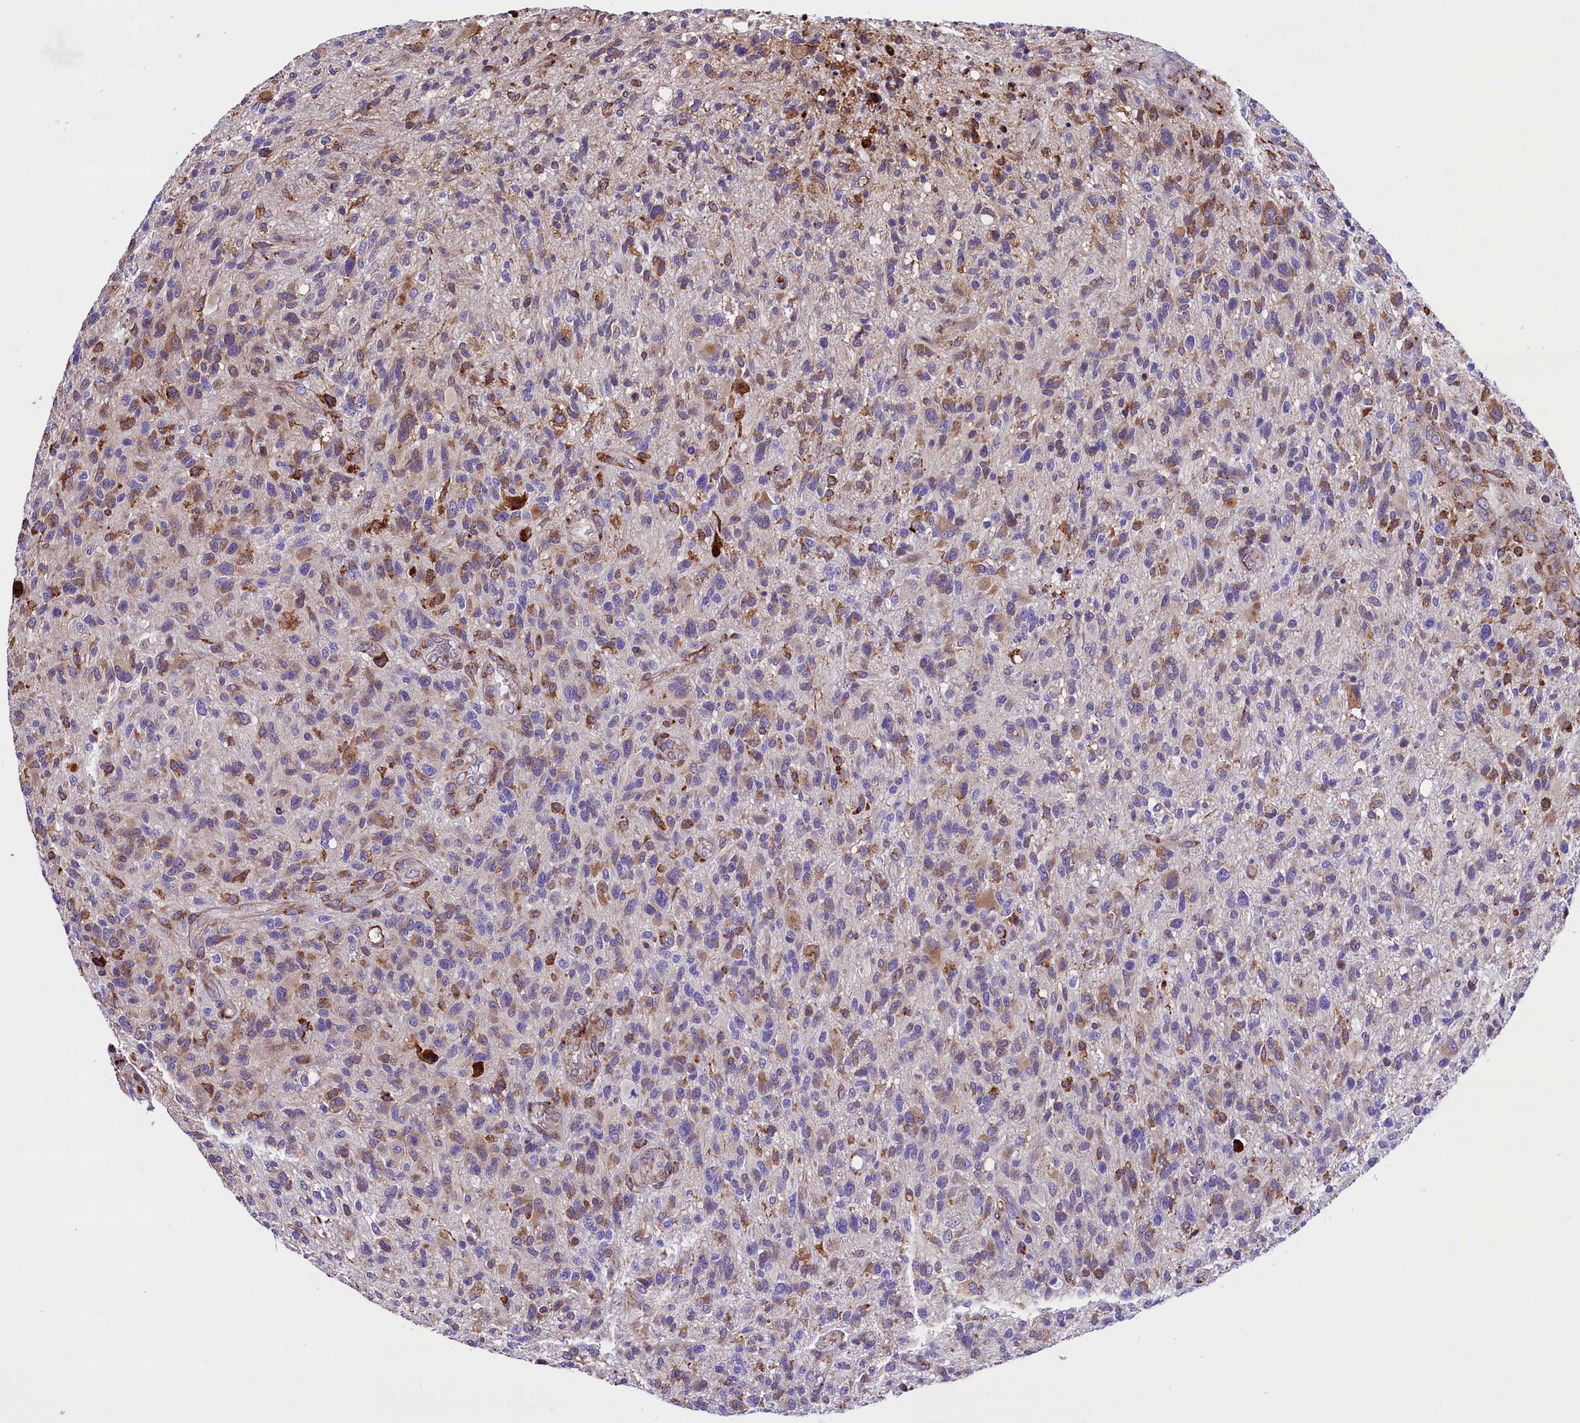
{"staining": {"intensity": "moderate", "quantity": "25%-75%", "location": "cytoplasmic/membranous"}, "tissue": "glioma", "cell_type": "Tumor cells", "image_type": "cancer", "snomed": [{"axis": "morphology", "description": "Glioma, malignant, High grade"}, {"axis": "topography", "description": "Brain"}], "caption": "Glioma stained for a protein exhibits moderate cytoplasmic/membranous positivity in tumor cells. The protein of interest is stained brown, and the nuclei are stained in blue (DAB IHC with brightfield microscopy, high magnification).", "gene": "CMTR2", "patient": {"sex": "male", "age": 47}}